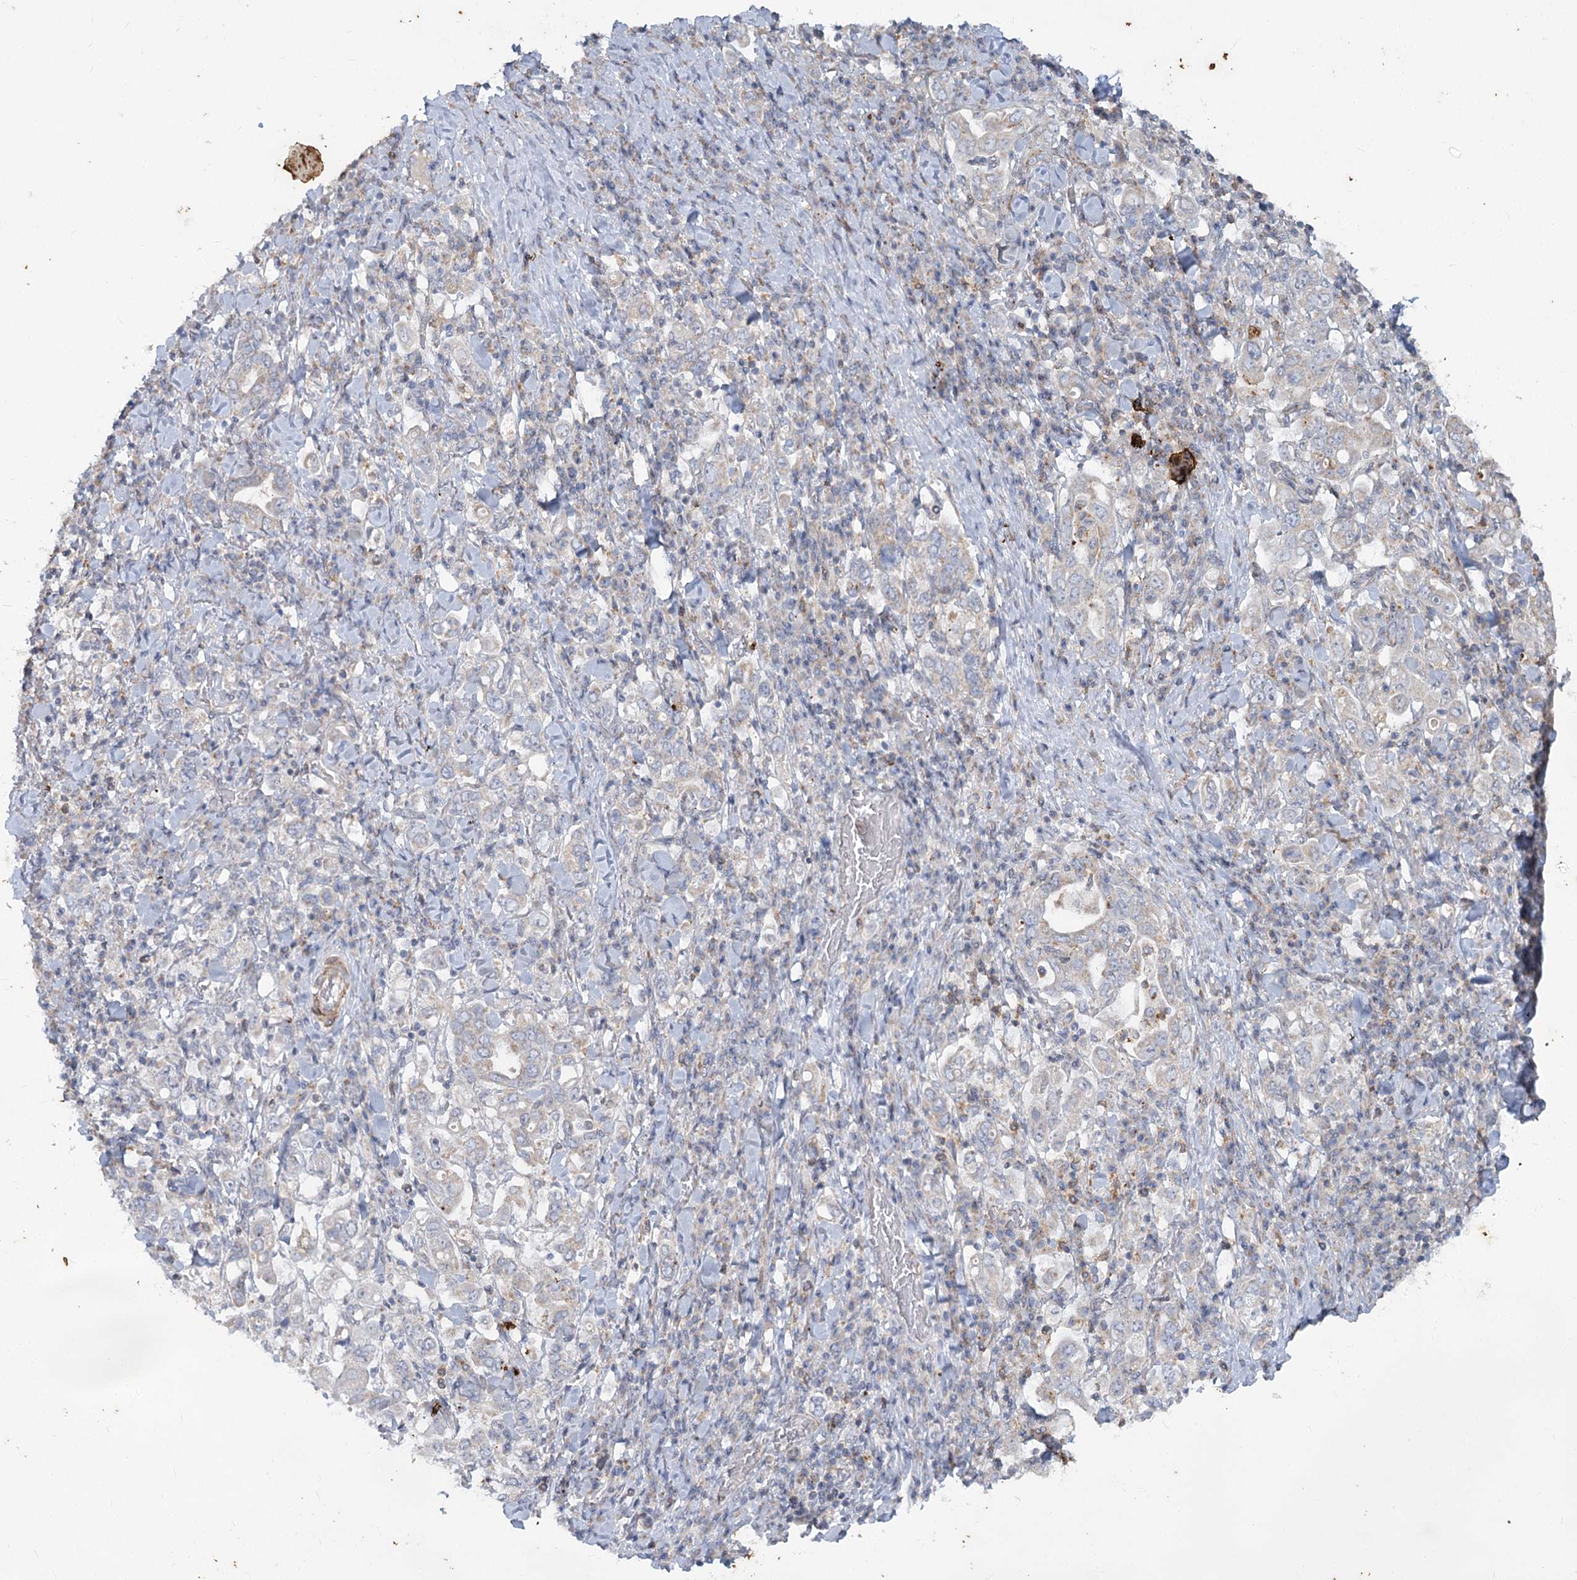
{"staining": {"intensity": "negative", "quantity": "none", "location": "none"}, "tissue": "stomach cancer", "cell_type": "Tumor cells", "image_type": "cancer", "snomed": [{"axis": "morphology", "description": "Adenocarcinoma, NOS"}, {"axis": "topography", "description": "Stomach, upper"}], "caption": "Immunohistochemical staining of stomach cancer (adenocarcinoma) displays no significant positivity in tumor cells.", "gene": "MTG1", "patient": {"sex": "male", "age": 62}}